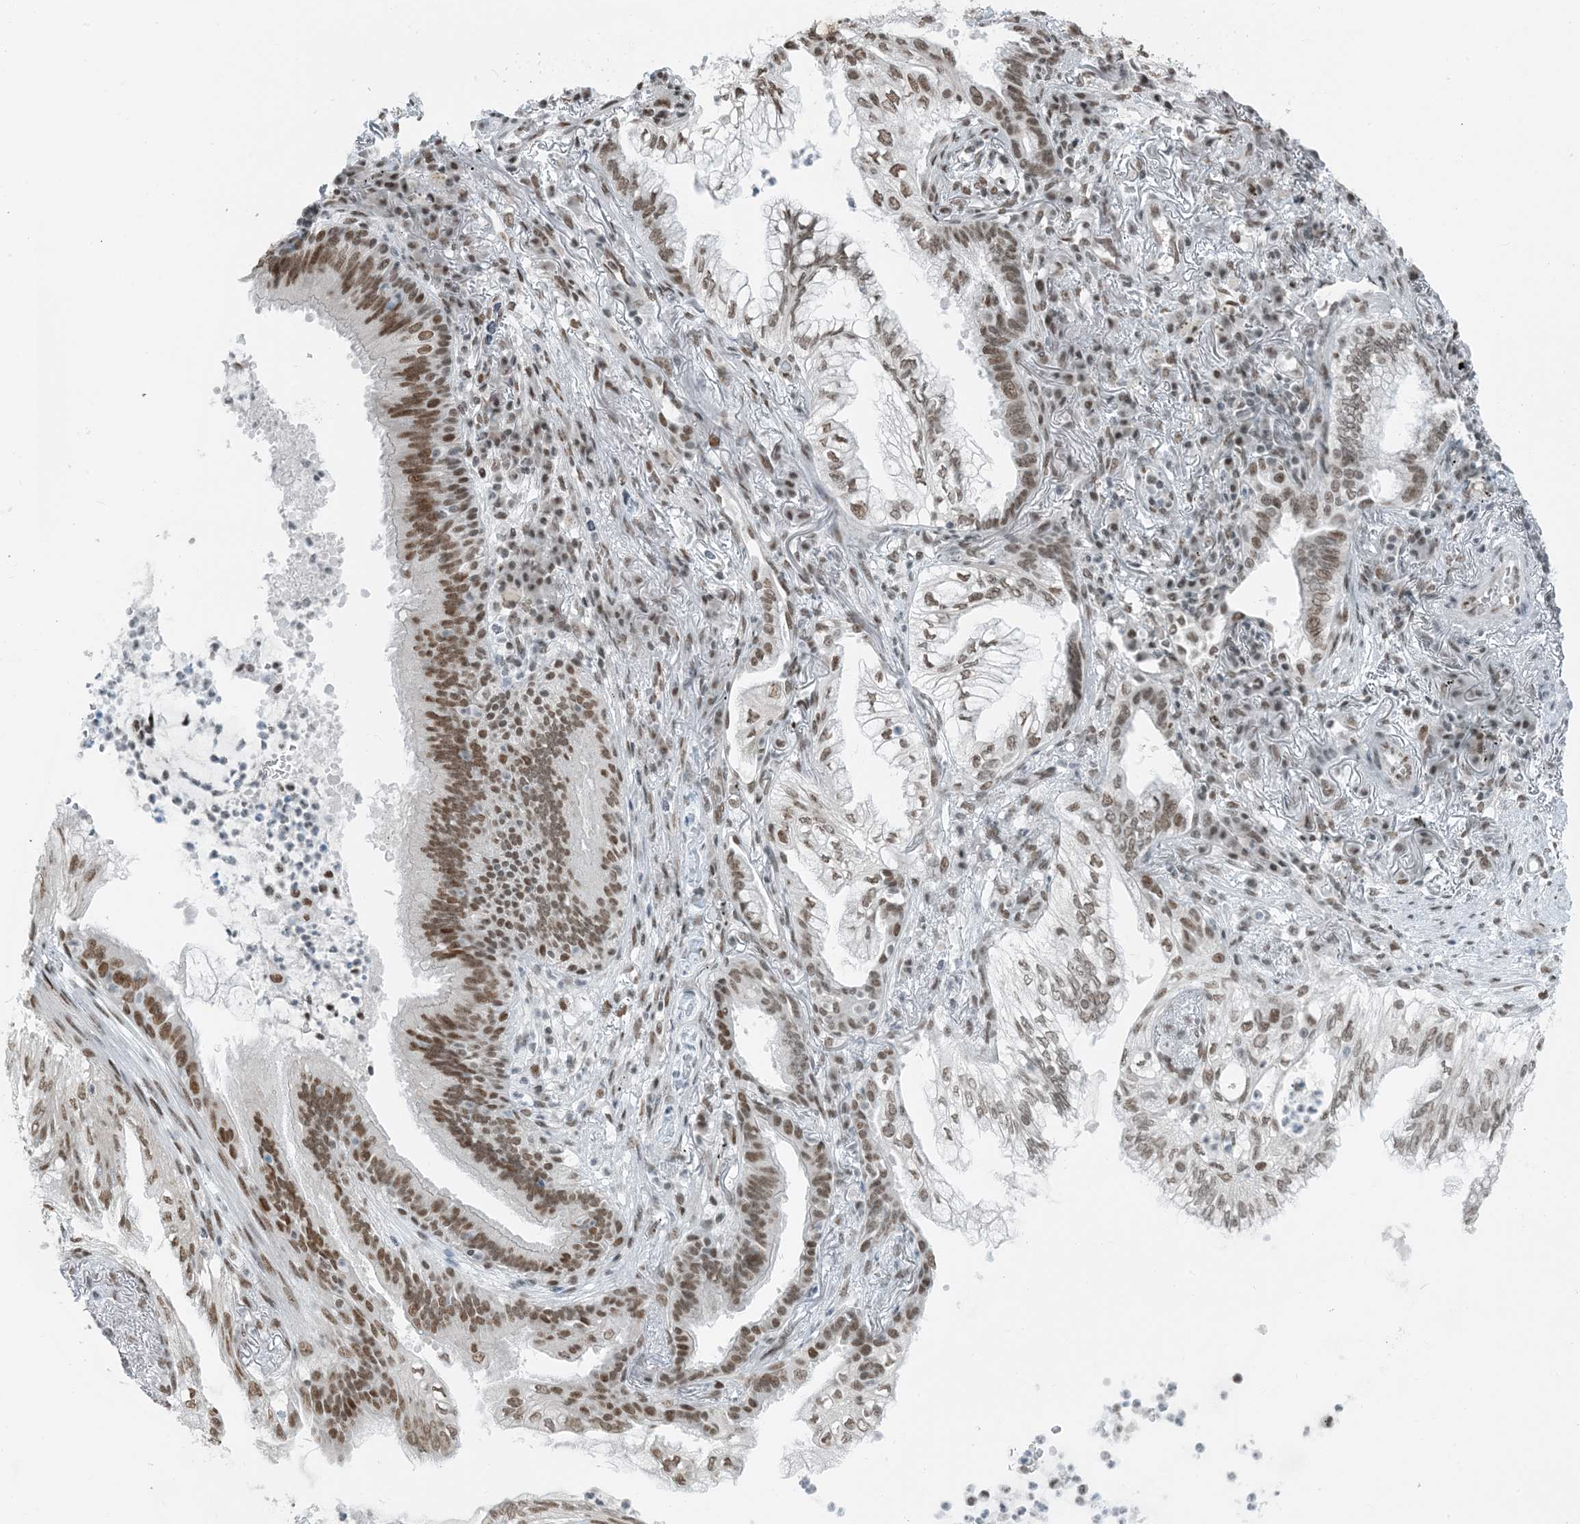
{"staining": {"intensity": "moderate", "quantity": ">75%", "location": "nuclear"}, "tissue": "lung cancer", "cell_type": "Tumor cells", "image_type": "cancer", "snomed": [{"axis": "morphology", "description": "Adenocarcinoma, NOS"}, {"axis": "topography", "description": "Lung"}], "caption": "Immunohistochemistry micrograph of lung adenocarcinoma stained for a protein (brown), which demonstrates medium levels of moderate nuclear expression in approximately >75% of tumor cells.", "gene": "ZNF500", "patient": {"sex": "female", "age": 70}}